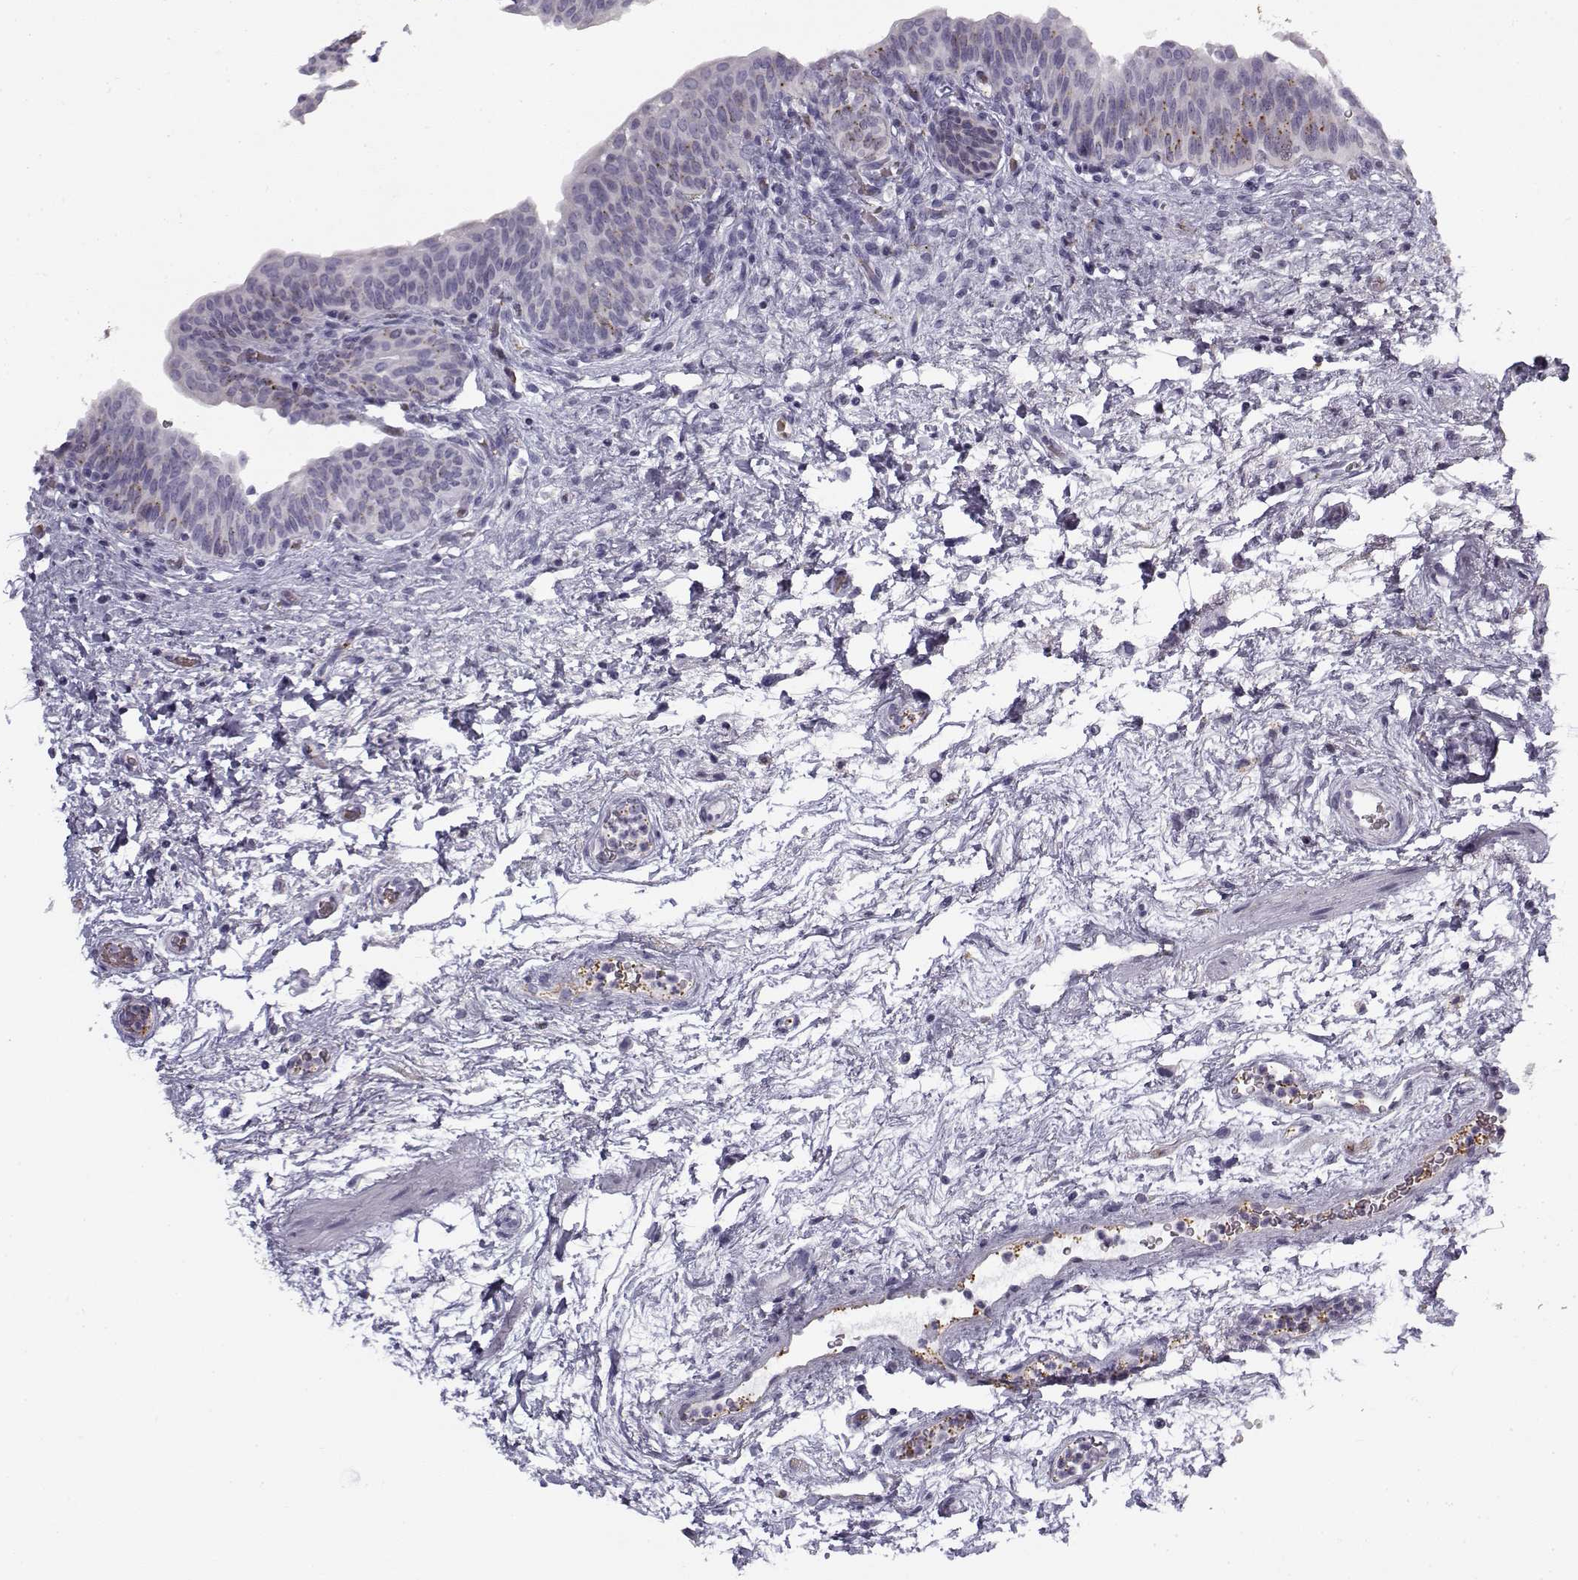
{"staining": {"intensity": "negative", "quantity": "none", "location": "none"}, "tissue": "urinary bladder", "cell_type": "Urothelial cells", "image_type": "normal", "snomed": [{"axis": "morphology", "description": "Normal tissue, NOS"}, {"axis": "topography", "description": "Urinary bladder"}], "caption": "Immunohistochemistry photomicrograph of unremarkable urinary bladder: human urinary bladder stained with DAB shows no significant protein expression in urothelial cells. (Brightfield microscopy of DAB immunohistochemistry (IHC) at high magnification).", "gene": "SNCA", "patient": {"sex": "male", "age": 69}}